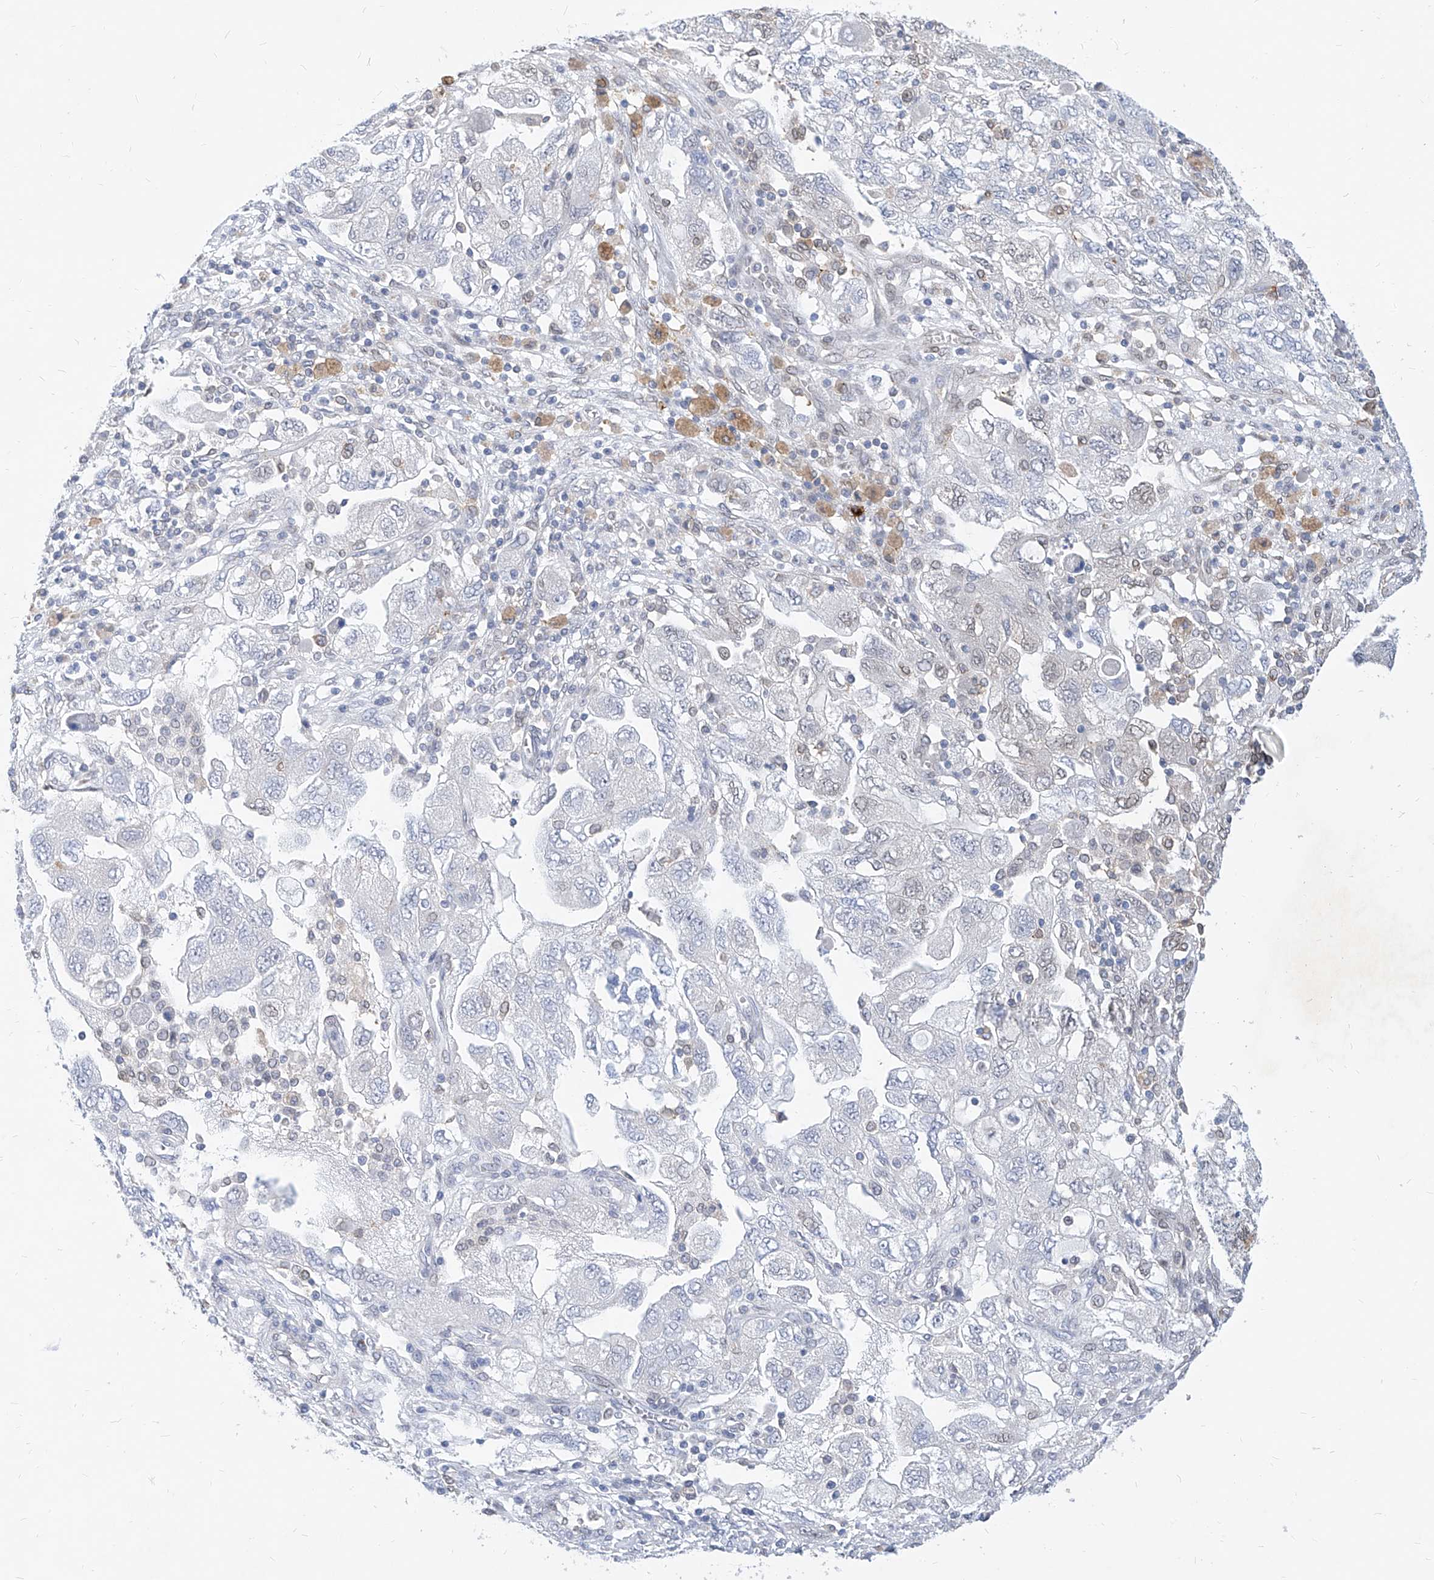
{"staining": {"intensity": "negative", "quantity": "none", "location": "none"}, "tissue": "ovarian cancer", "cell_type": "Tumor cells", "image_type": "cancer", "snomed": [{"axis": "morphology", "description": "Carcinoma, NOS"}, {"axis": "morphology", "description": "Cystadenocarcinoma, serous, NOS"}, {"axis": "topography", "description": "Ovary"}], "caption": "Immunohistochemistry of human ovarian carcinoma reveals no expression in tumor cells. Brightfield microscopy of immunohistochemistry stained with DAB (brown) and hematoxylin (blue), captured at high magnification.", "gene": "MX2", "patient": {"sex": "female", "age": 69}}